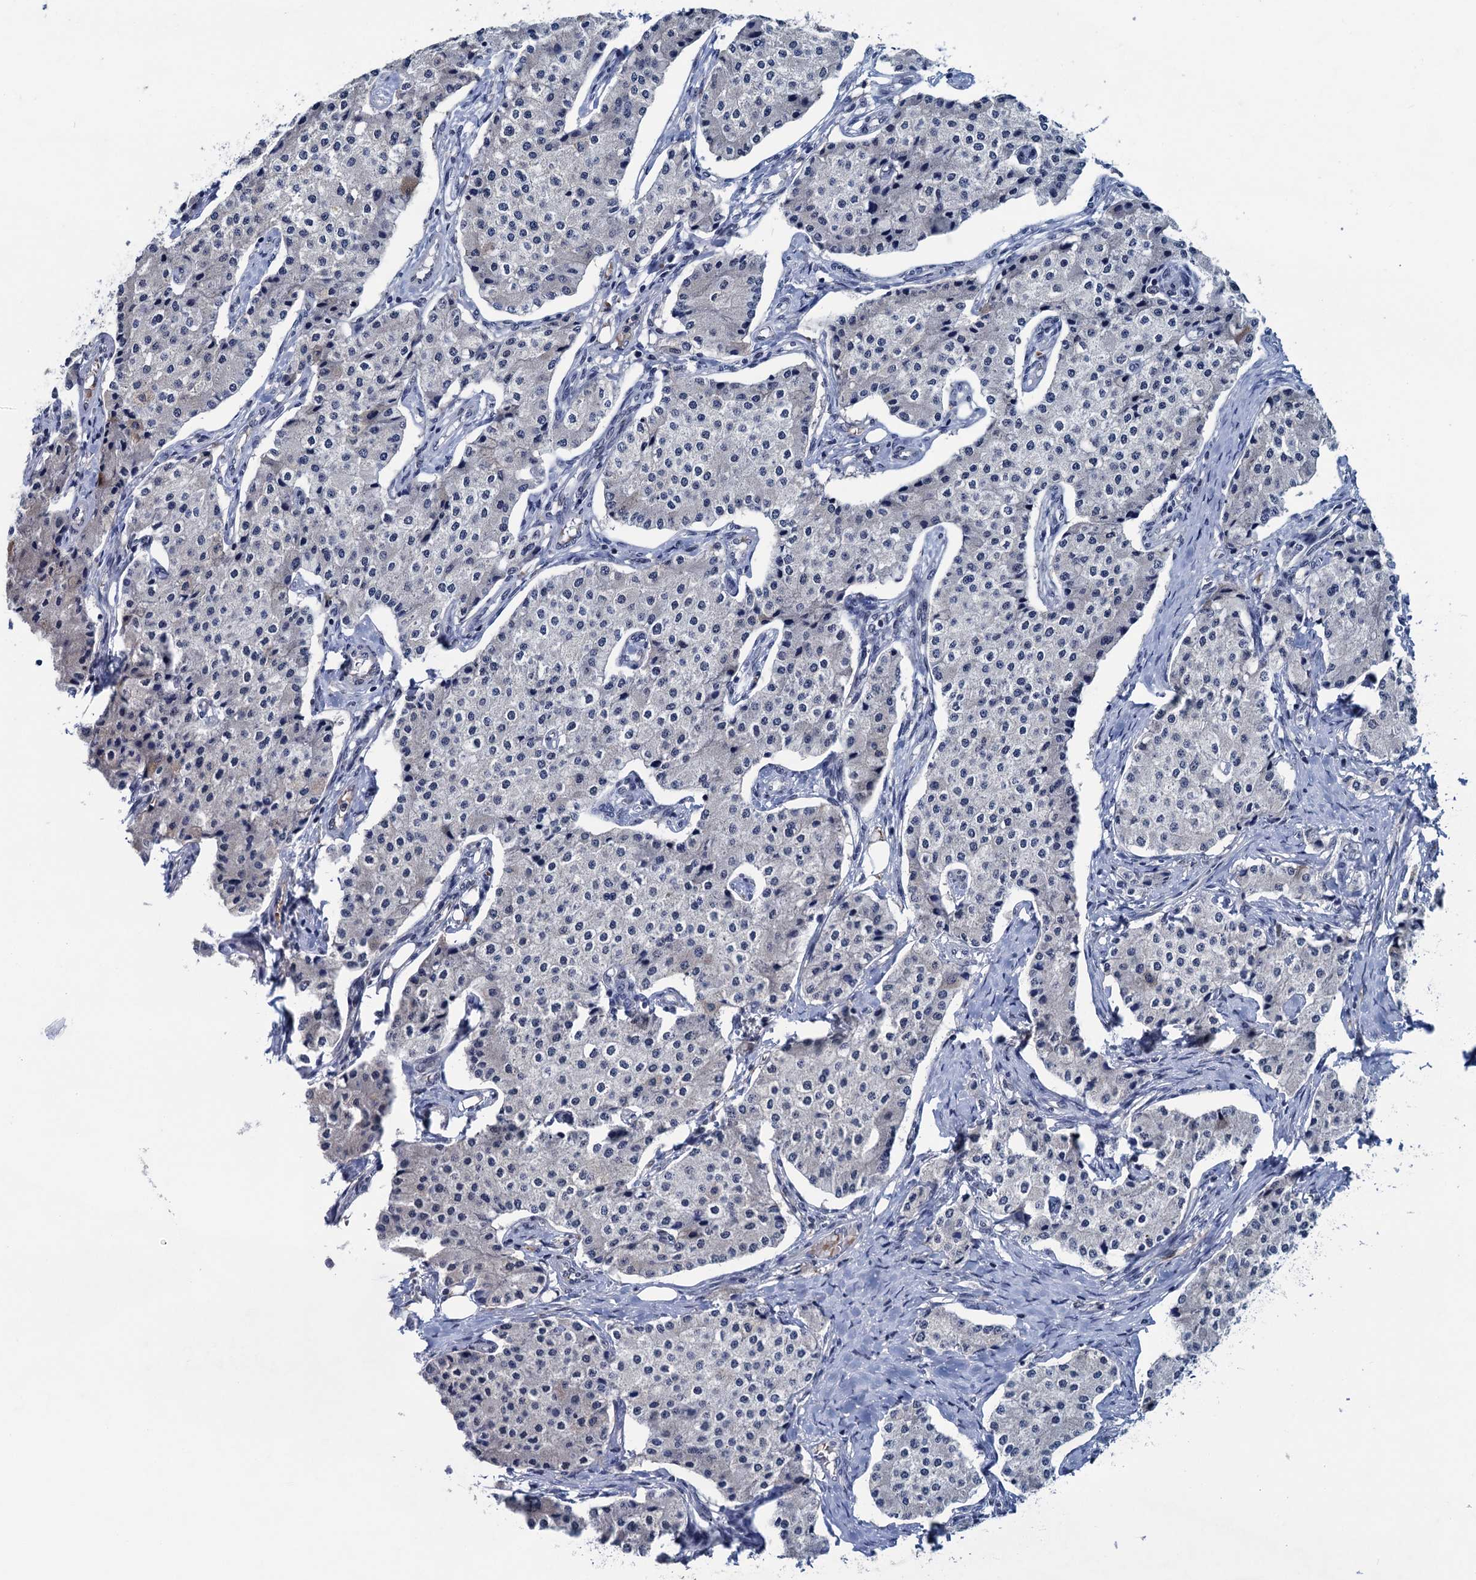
{"staining": {"intensity": "negative", "quantity": "none", "location": "none"}, "tissue": "carcinoid", "cell_type": "Tumor cells", "image_type": "cancer", "snomed": [{"axis": "morphology", "description": "Carcinoid, malignant, NOS"}, {"axis": "topography", "description": "Colon"}], "caption": "Immunohistochemistry (IHC) image of neoplastic tissue: carcinoid (malignant) stained with DAB exhibits no significant protein positivity in tumor cells. (Immunohistochemistry (IHC), brightfield microscopy, high magnification).", "gene": "FNBP4", "patient": {"sex": "female", "age": 52}}